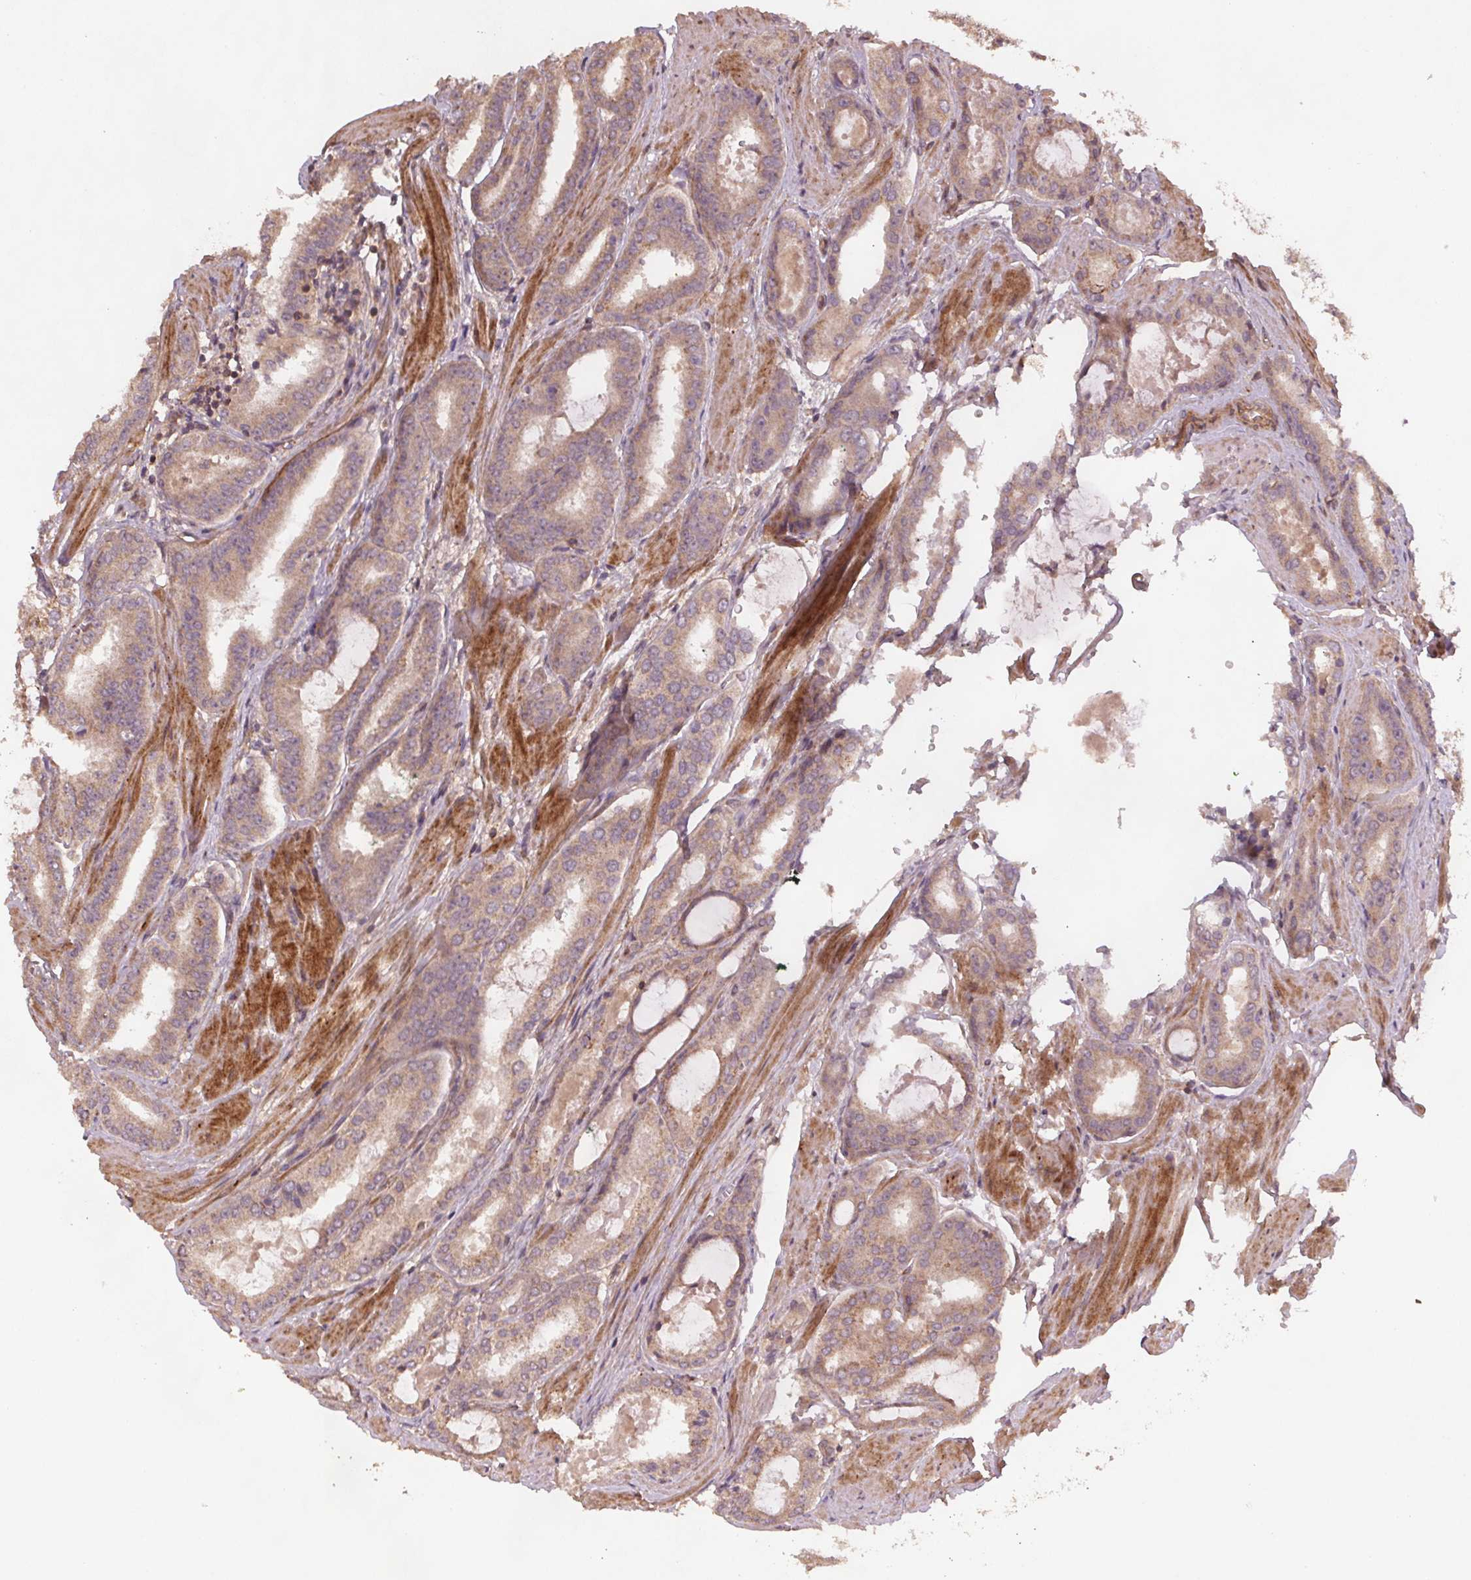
{"staining": {"intensity": "weak", "quantity": ">75%", "location": "cytoplasmic/membranous"}, "tissue": "prostate cancer", "cell_type": "Tumor cells", "image_type": "cancer", "snomed": [{"axis": "morphology", "description": "Adenocarcinoma, High grade"}, {"axis": "topography", "description": "Prostate"}], "caption": "IHC of human high-grade adenocarcinoma (prostate) demonstrates low levels of weak cytoplasmic/membranous positivity in approximately >75% of tumor cells.", "gene": "SEC14L2", "patient": {"sex": "male", "age": 63}}